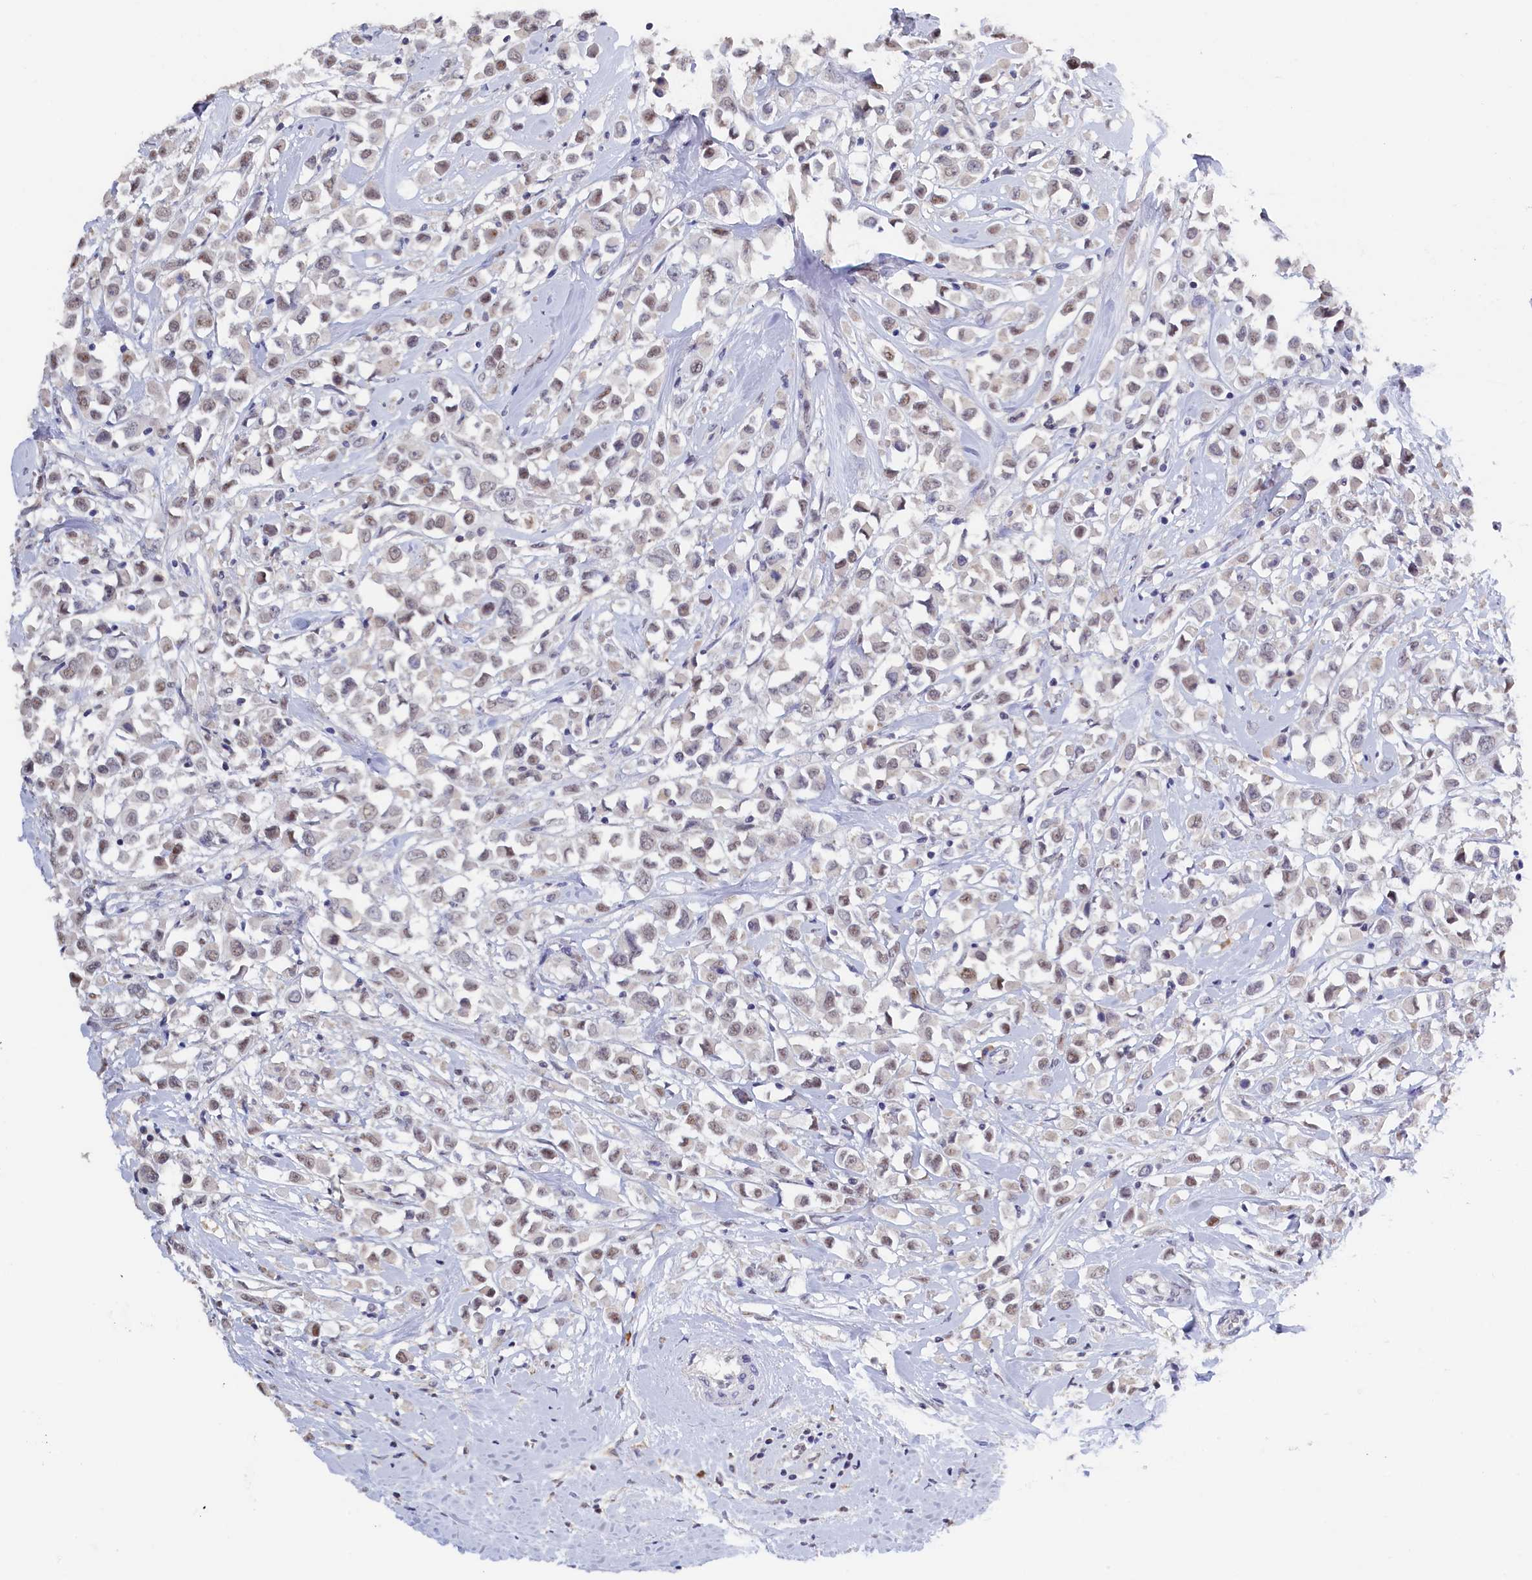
{"staining": {"intensity": "weak", "quantity": "<25%", "location": "nuclear"}, "tissue": "breast cancer", "cell_type": "Tumor cells", "image_type": "cancer", "snomed": [{"axis": "morphology", "description": "Duct carcinoma"}, {"axis": "topography", "description": "Breast"}], "caption": "An immunohistochemistry micrograph of intraductal carcinoma (breast) is shown. There is no staining in tumor cells of intraductal carcinoma (breast).", "gene": "MOSPD3", "patient": {"sex": "female", "age": 61}}